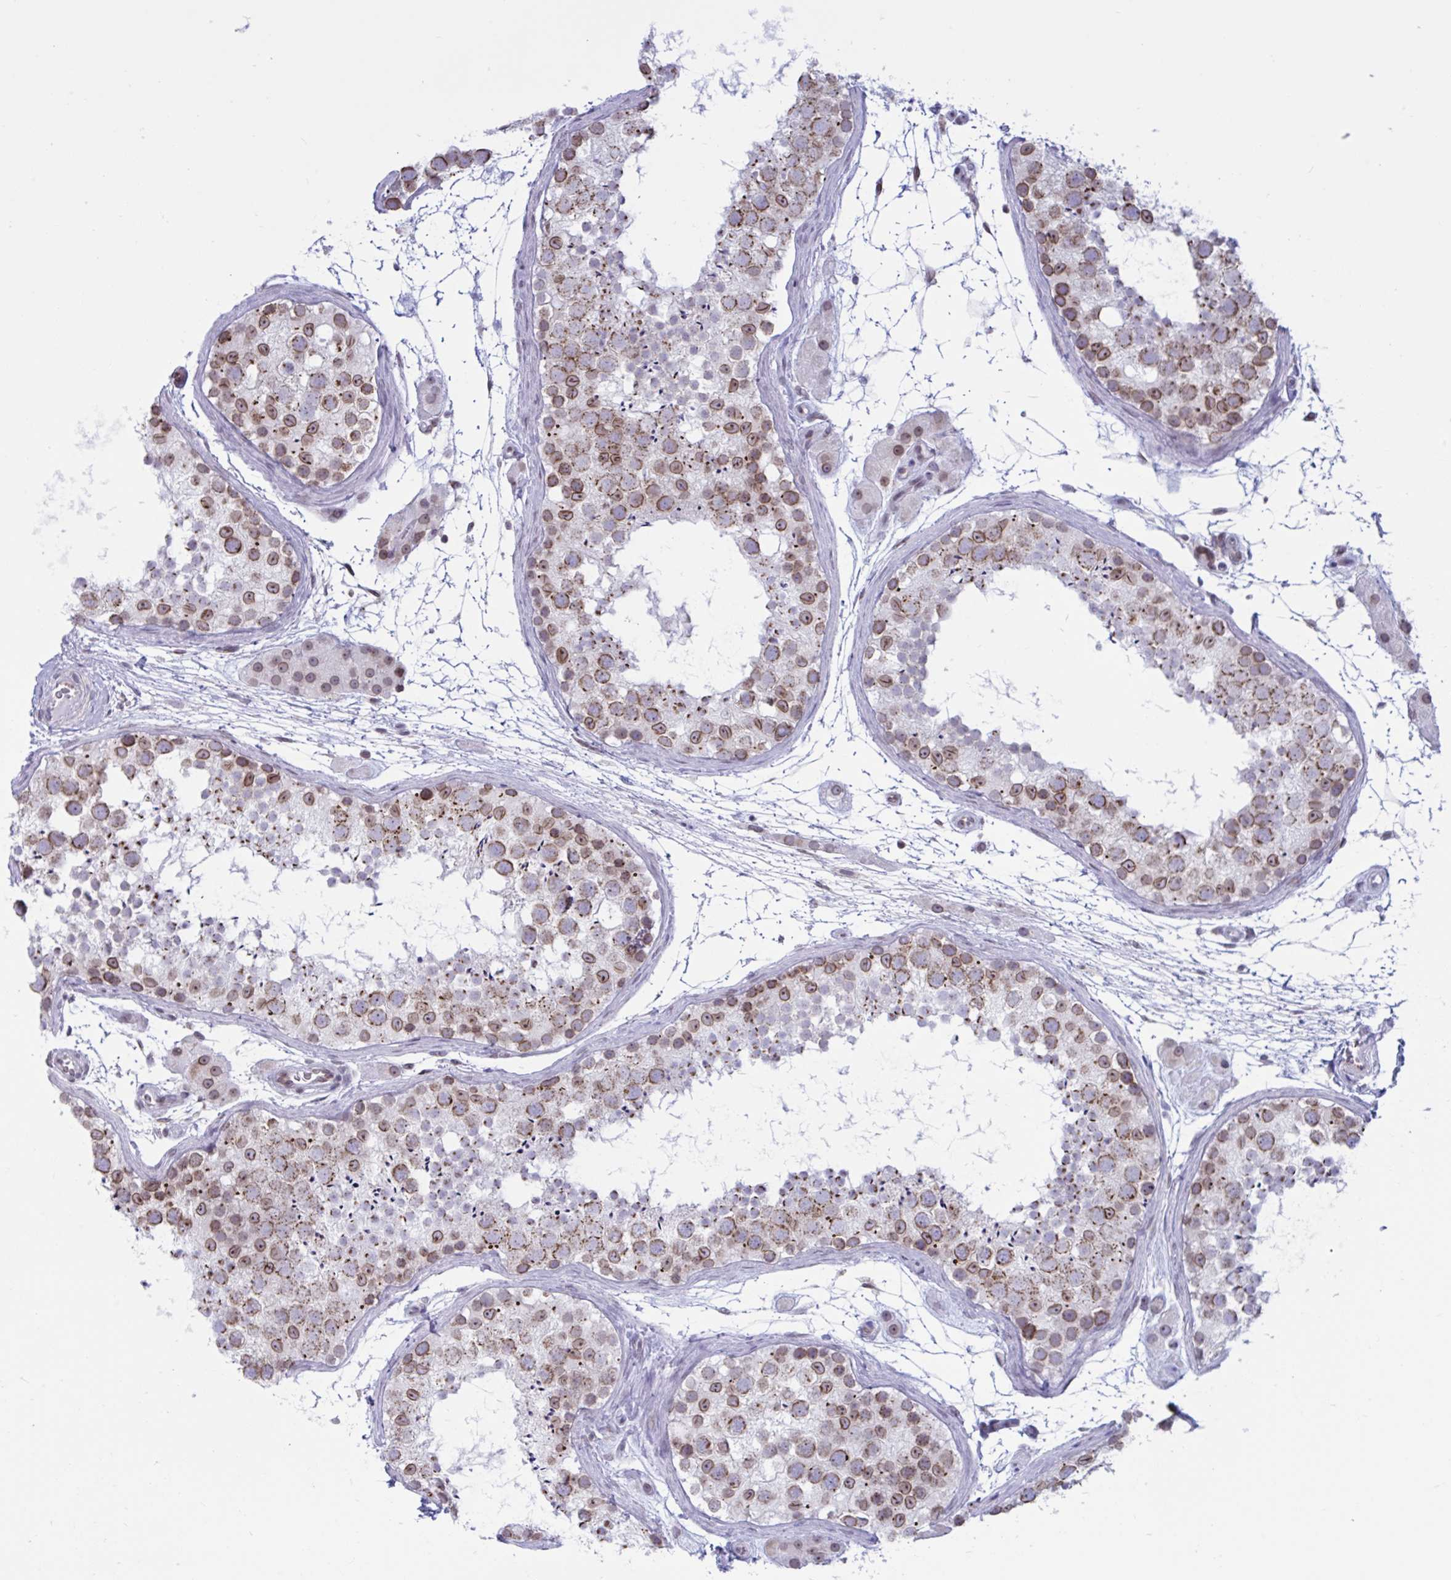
{"staining": {"intensity": "moderate", "quantity": "25%-75%", "location": "cytoplasmic/membranous,nuclear"}, "tissue": "testis", "cell_type": "Cells in seminiferous ducts", "image_type": "normal", "snomed": [{"axis": "morphology", "description": "Normal tissue, NOS"}, {"axis": "topography", "description": "Testis"}], "caption": "This histopathology image demonstrates immunohistochemistry (IHC) staining of unremarkable human testis, with medium moderate cytoplasmic/membranous,nuclear positivity in approximately 25%-75% of cells in seminiferous ducts.", "gene": "DOCK11", "patient": {"sex": "male", "age": 41}}